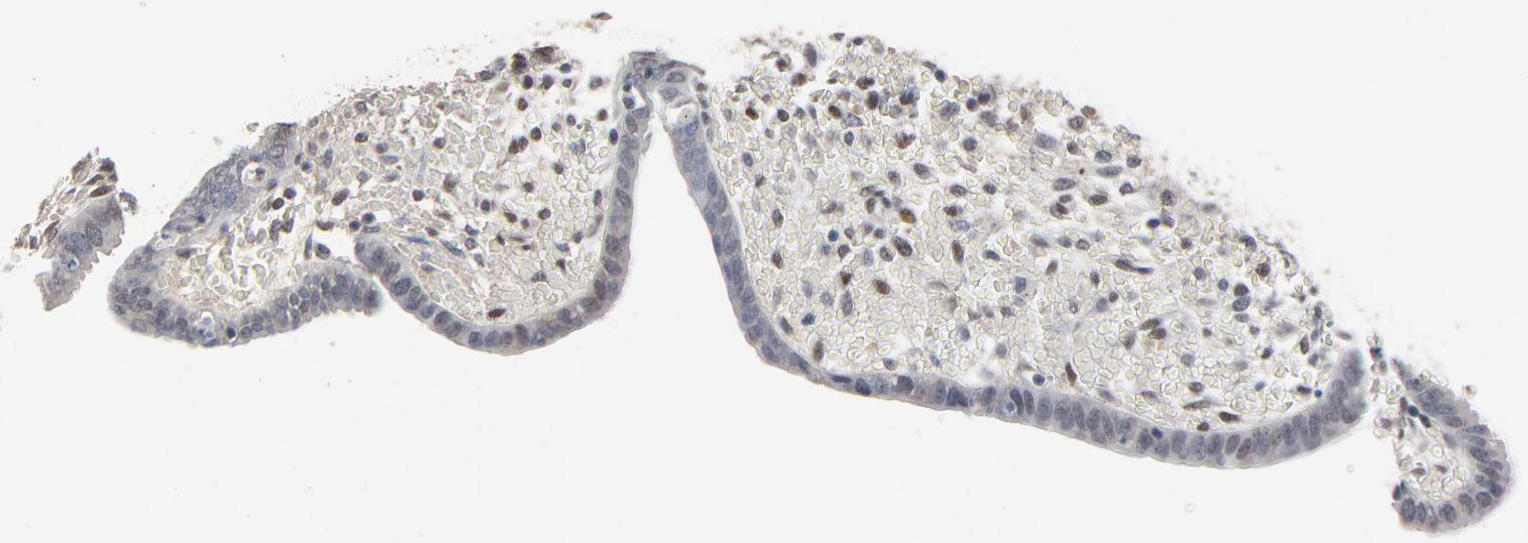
{"staining": {"intensity": "negative", "quantity": "none", "location": "none"}, "tissue": "endometrium", "cell_type": "Cells in endometrial stroma", "image_type": "normal", "snomed": [{"axis": "morphology", "description": "Normal tissue, NOS"}, {"axis": "topography", "description": "Endometrium"}], "caption": "There is no significant staining in cells in endometrial stroma of endometrium. (DAB IHC with hematoxylin counter stain).", "gene": "ATF7", "patient": {"sex": "female", "age": 42}}